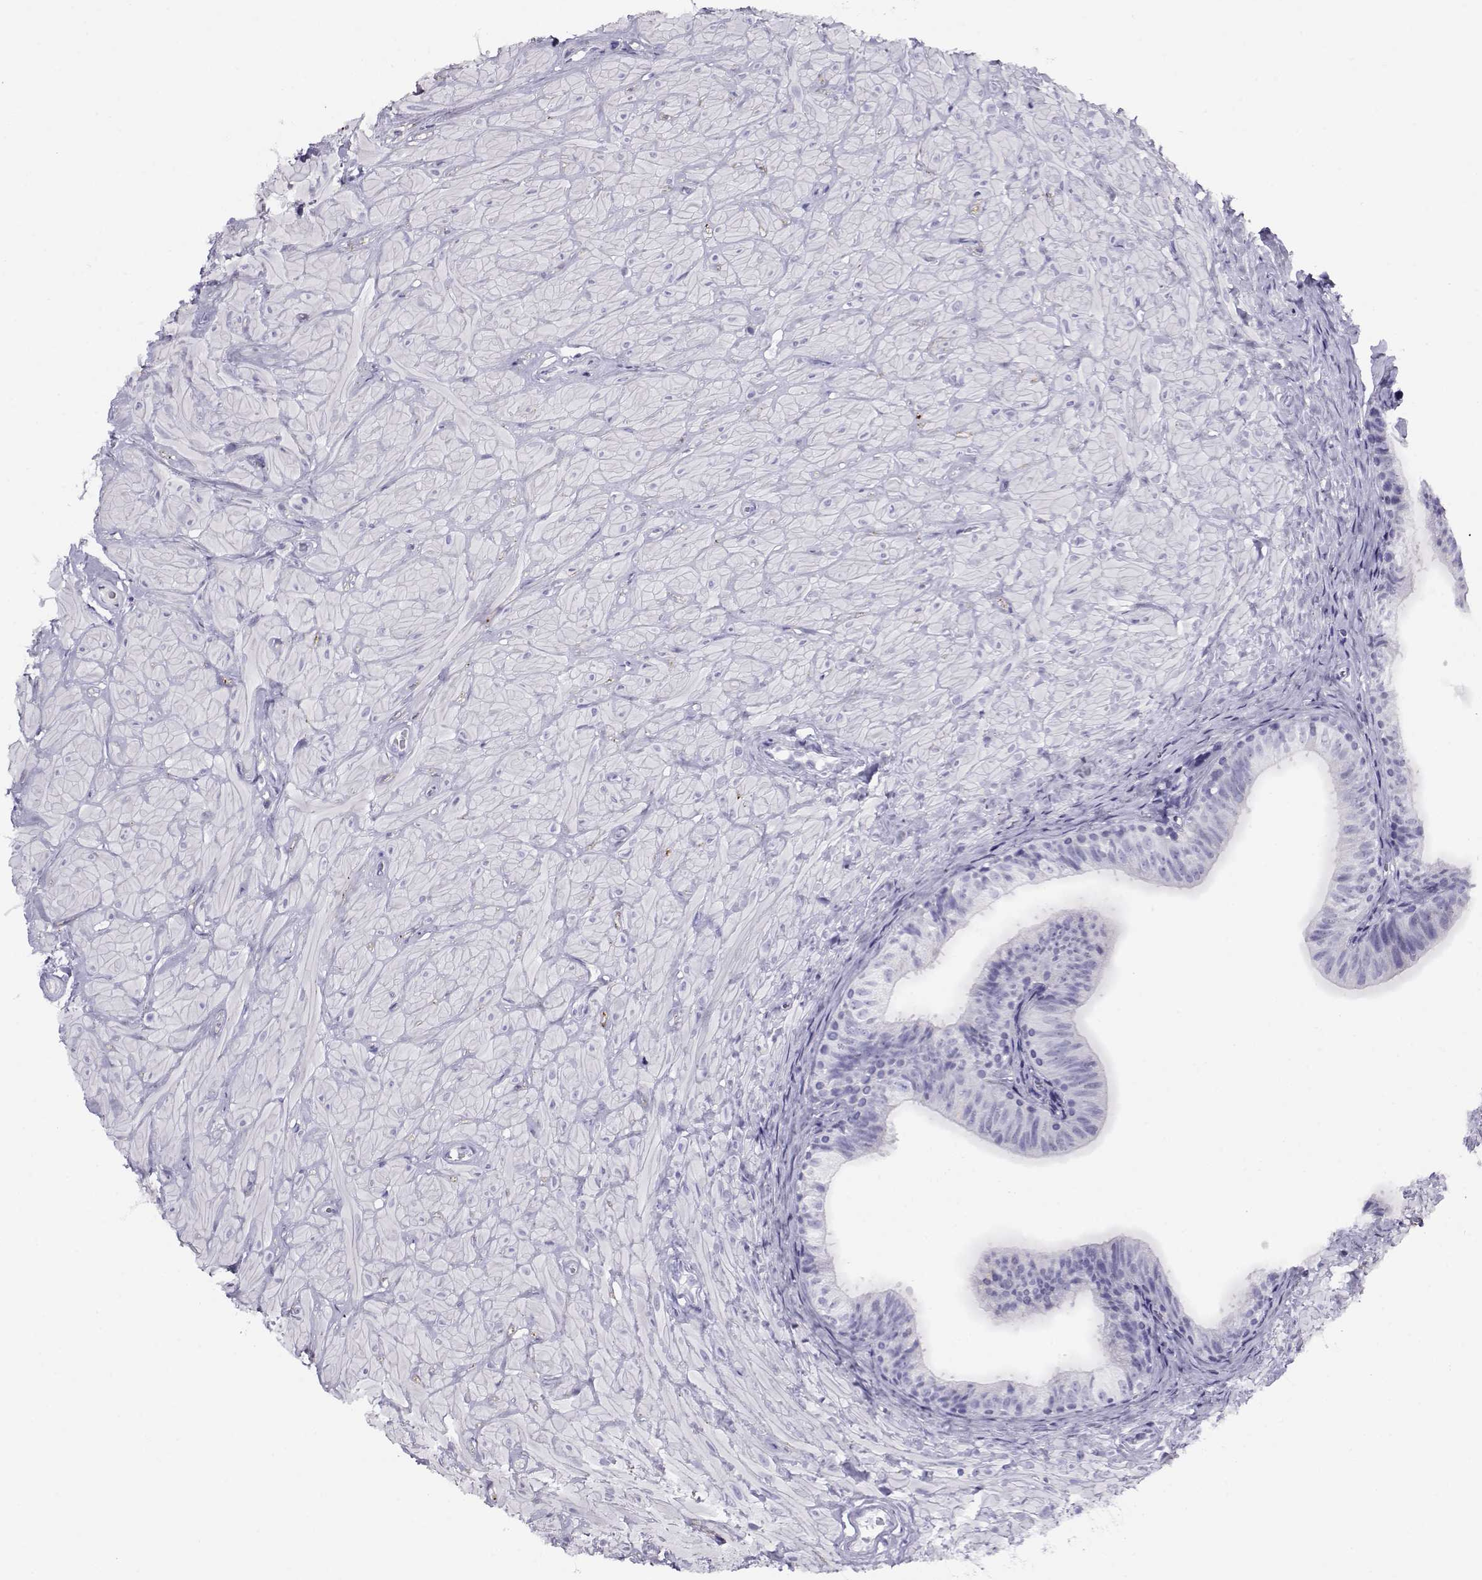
{"staining": {"intensity": "negative", "quantity": "none", "location": "none"}, "tissue": "epididymis", "cell_type": "Glandular cells", "image_type": "normal", "snomed": [{"axis": "morphology", "description": "Normal tissue, NOS"}, {"axis": "topography", "description": "Epididymis"}, {"axis": "topography", "description": "Vas deferens"}], "caption": "There is no significant staining in glandular cells of epididymis.", "gene": "RHOXF2B", "patient": {"sex": "male", "age": 23}}